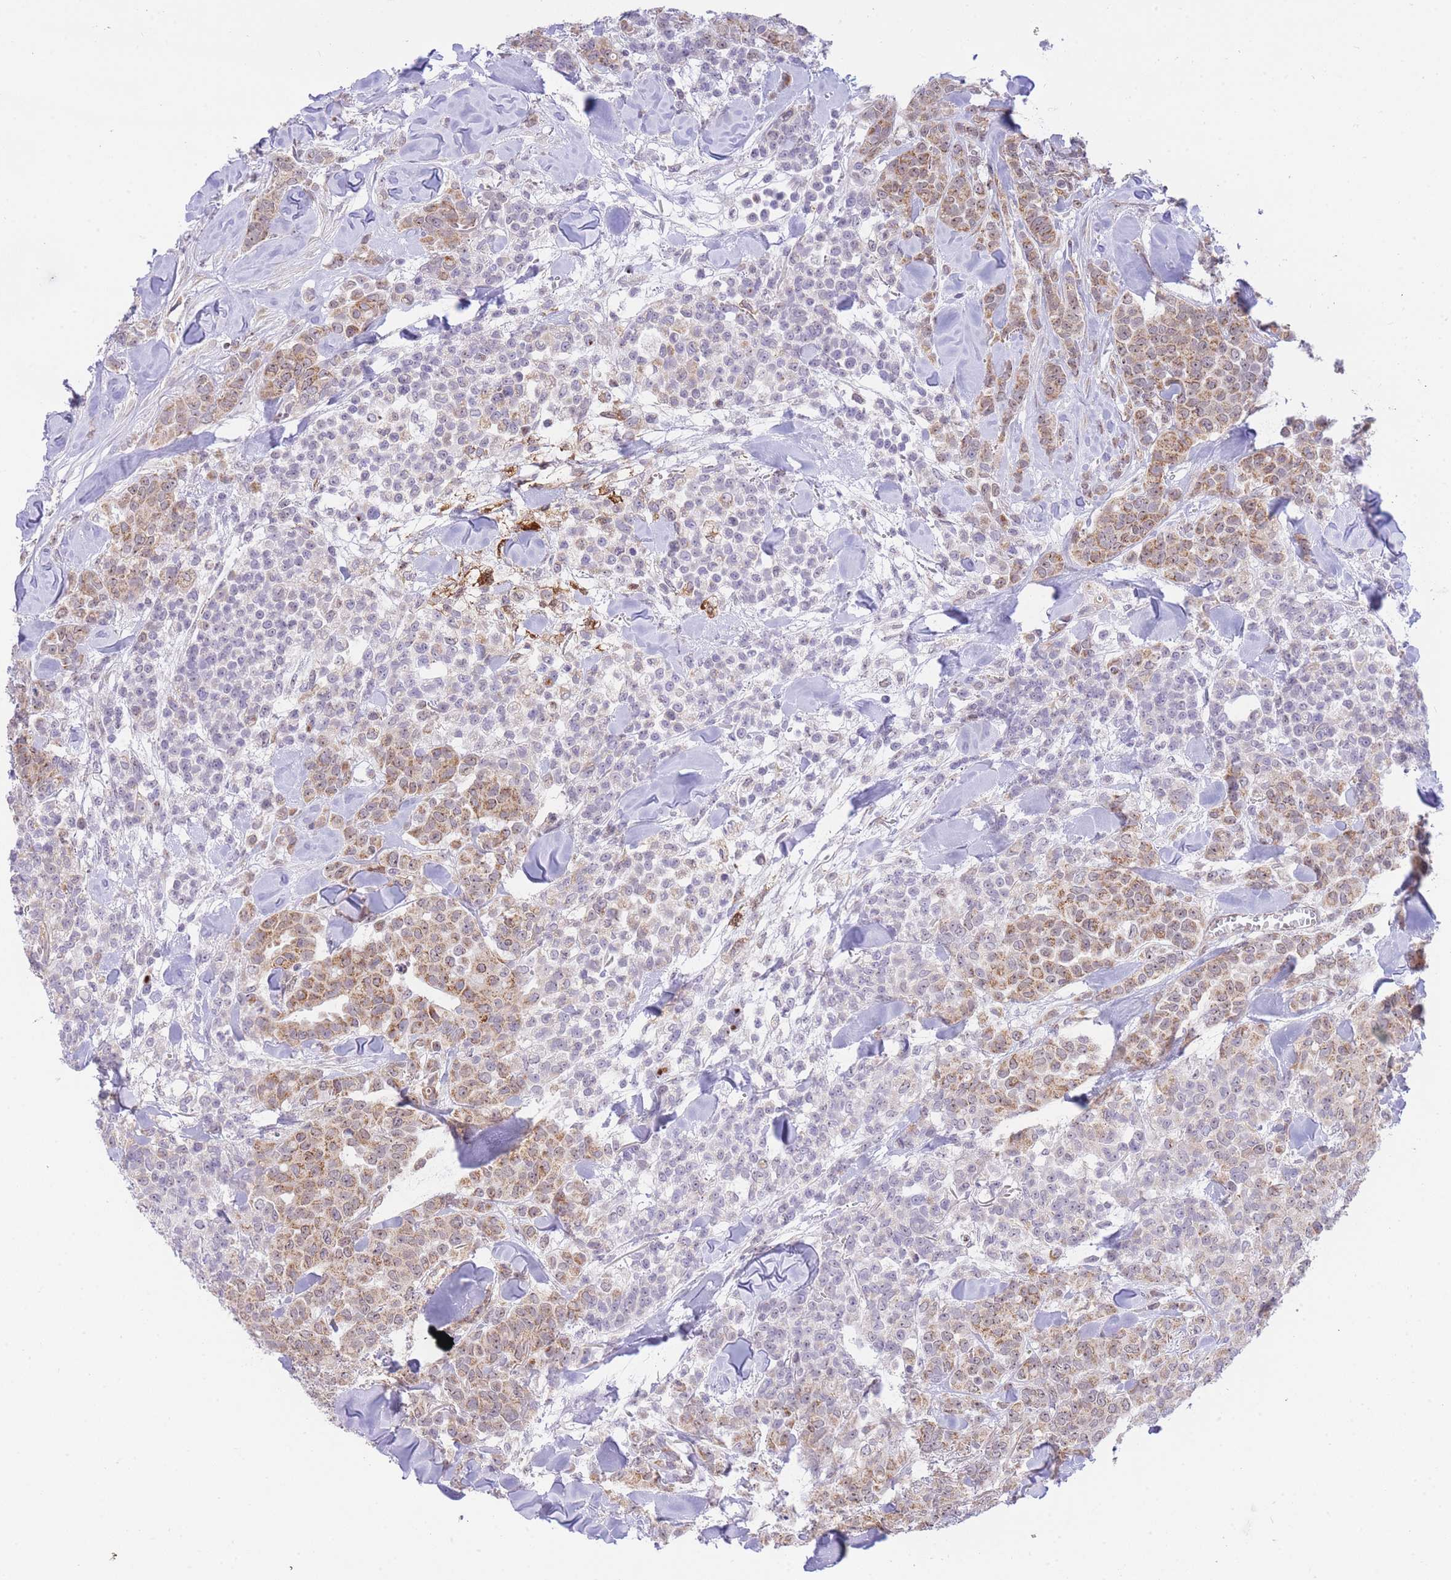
{"staining": {"intensity": "moderate", "quantity": "25%-75%", "location": "cytoplasmic/membranous"}, "tissue": "breast cancer", "cell_type": "Tumor cells", "image_type": "cancer", "snomed": [{"axis": "morphology", "description": "Lobular carcinoma"}, {"axis": "topography", "description": "Breast"}], "caption": "High-power microscopy captured an immunohistochemistry image of lobular carcinoma (breast), revealing moderate cytoplasmic/membranous staining in about 25%-75% of tumor cells.", "gene": "EXOSC8", "patient": {"sex": "female", "age": 91}}